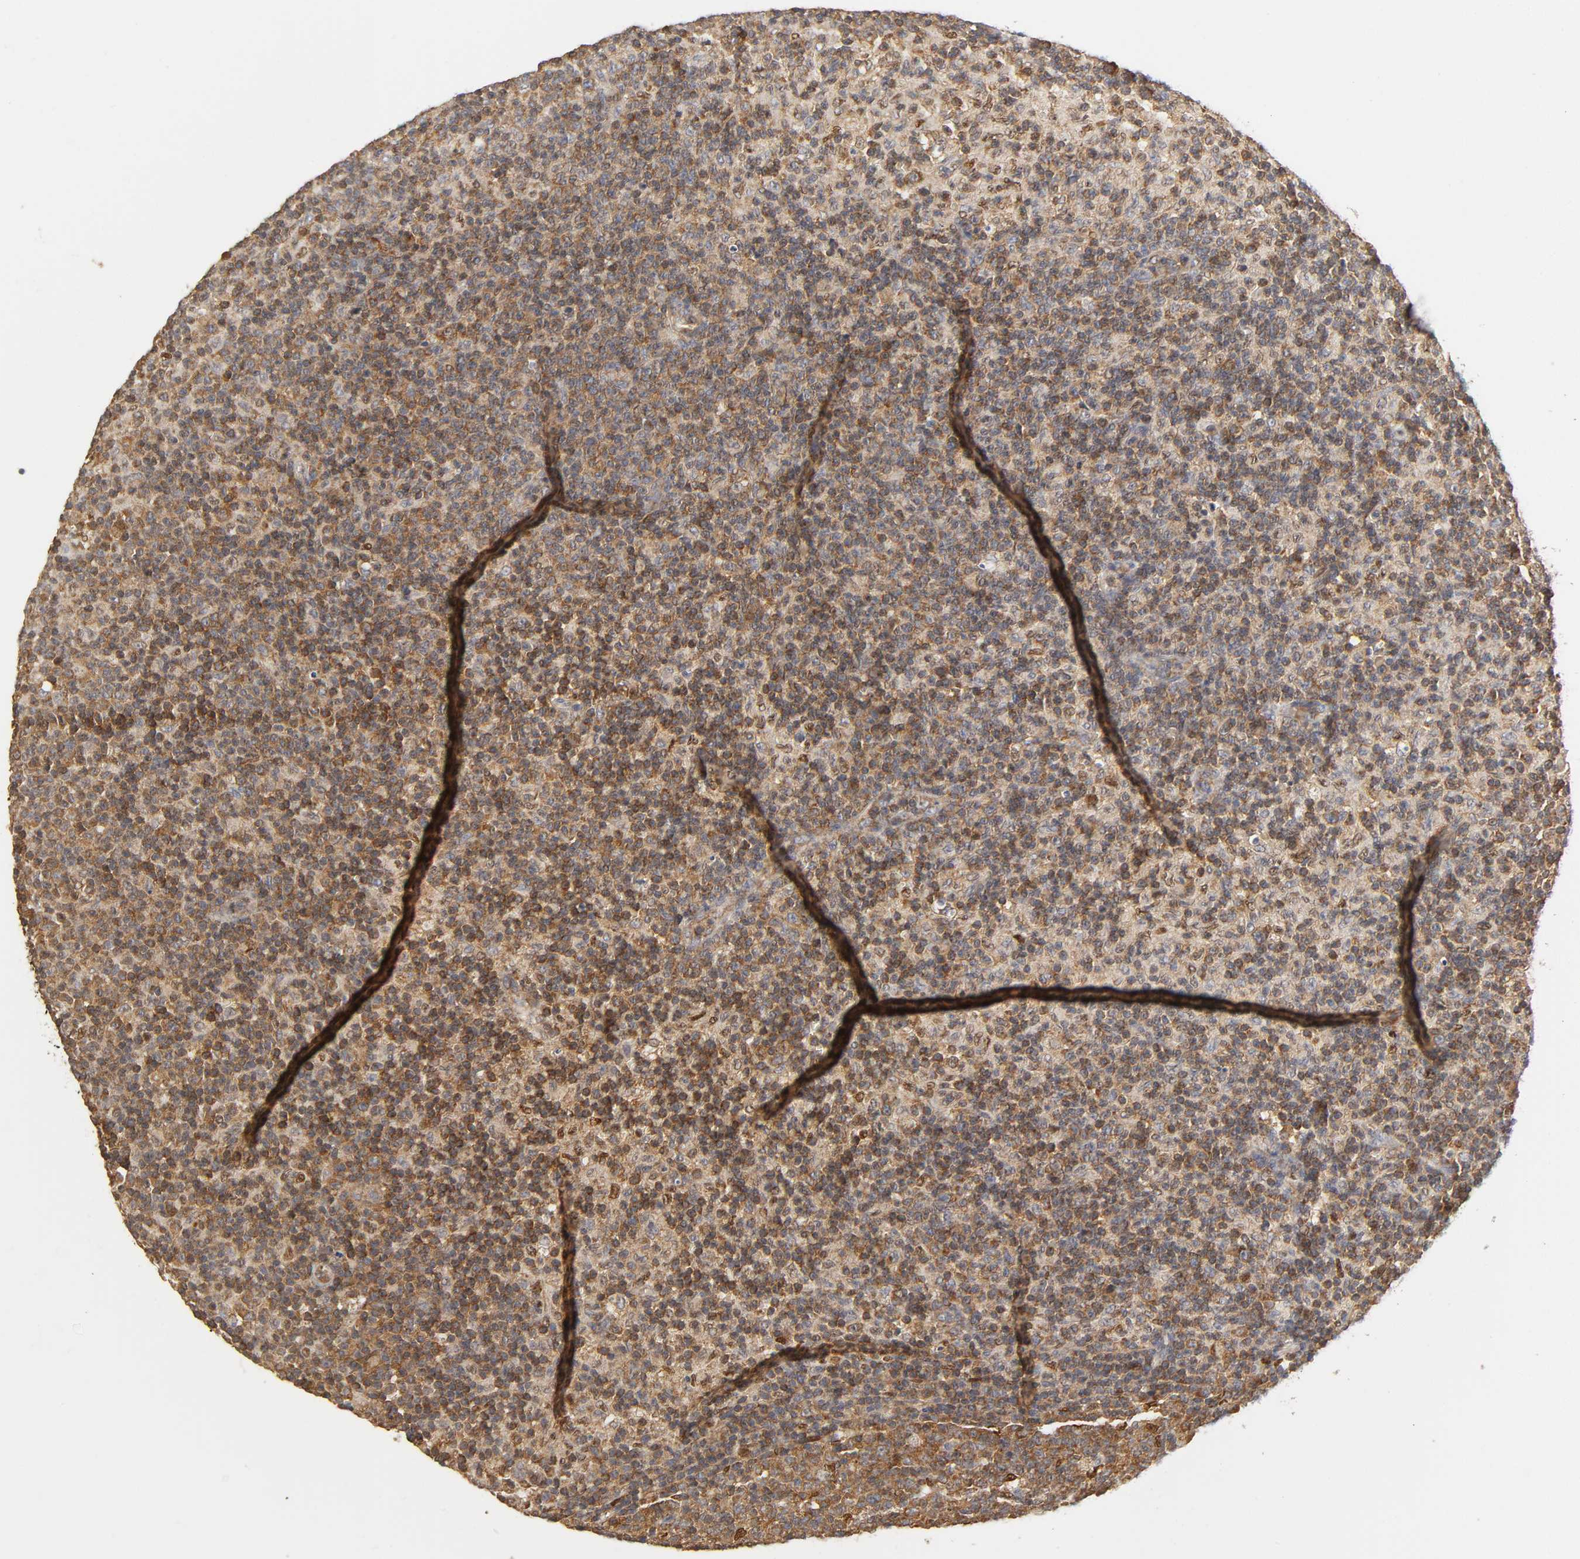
{"staining": {"intensity": "moderate", "quantity": ">75%", "location": "cytoplasmic/membranous"}, "tissue": "lymph node", "cell_type": "Germinal center cells", "image_type": "normal", "snomed": [{"axis": "morphology", "description": "Normal tissue, NOS"}, {"axis": "morphology", "description": "Inflammation, NOS"}, {"axis": "topography", "description": "Lymph node"}], "caption": "Approximately >75% of germinal center cells in benign human lymph node show moderate cytoplasmic/membranous protein staining as visualized by brown immunohistochemical staining.", "gene": "PAFAH1B1", "patient": {"sex": "male", "age": 55}}